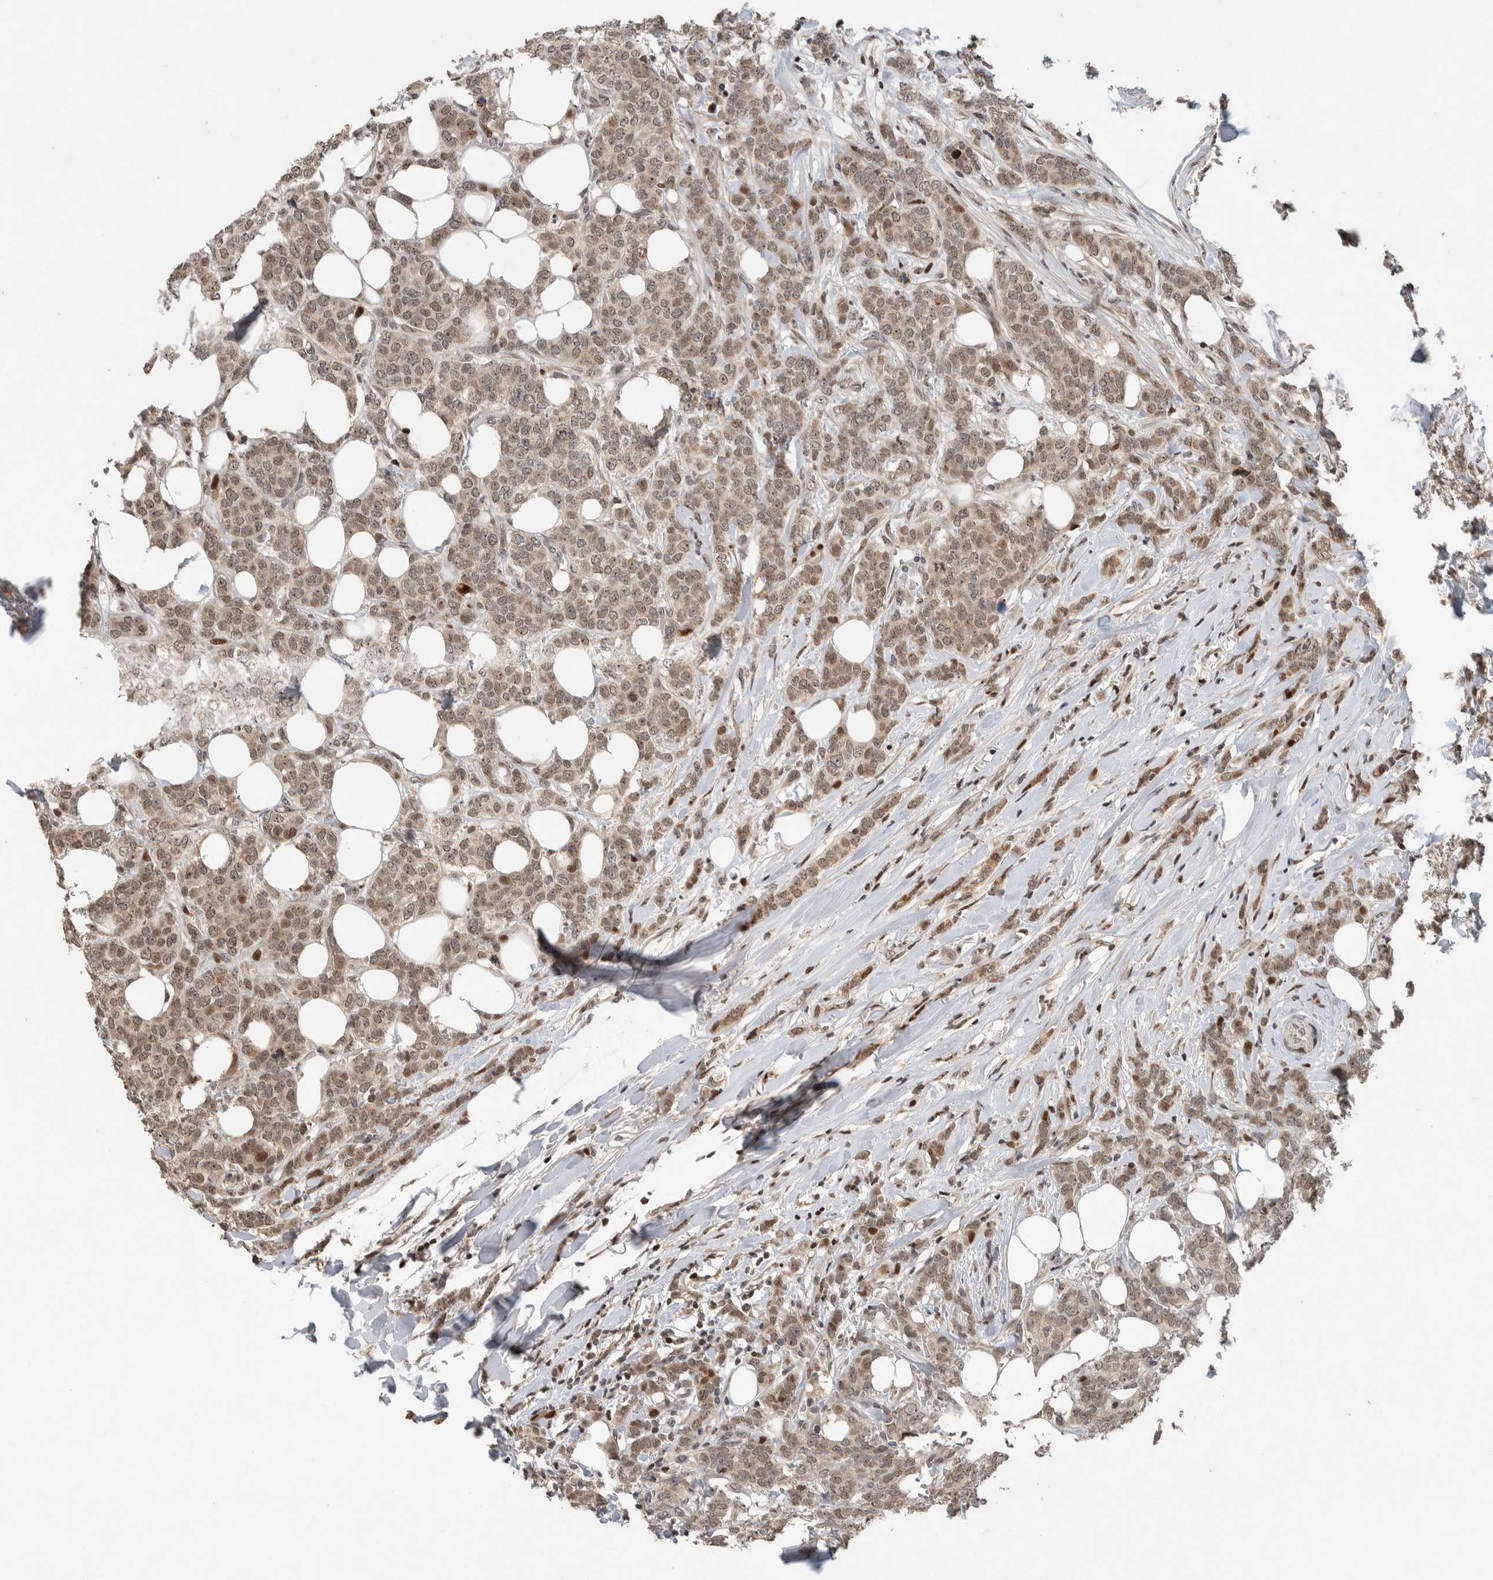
{"staining": {"intensity": "weak", "quantity": ">75%", "location": "nuclear"}, "tissue": "breast cancer", "cell_type": "Tumor cells", "image_type": "cancer", "snomed": [{"axis": "morphology", "description": "Lobular carcinoma"}, {"axis": "topography", "description": "Skin"}, {"axis": "topography", "description": "Breast"}], "caption": "An image showing weak nuclear expression in approximately >75% of tumor cells in lobular carcinoma (breast), as visualized by brown immunohistochemical staining.", "gene": "ZNF521", "patient": {"sex": "female", "age": 46}}